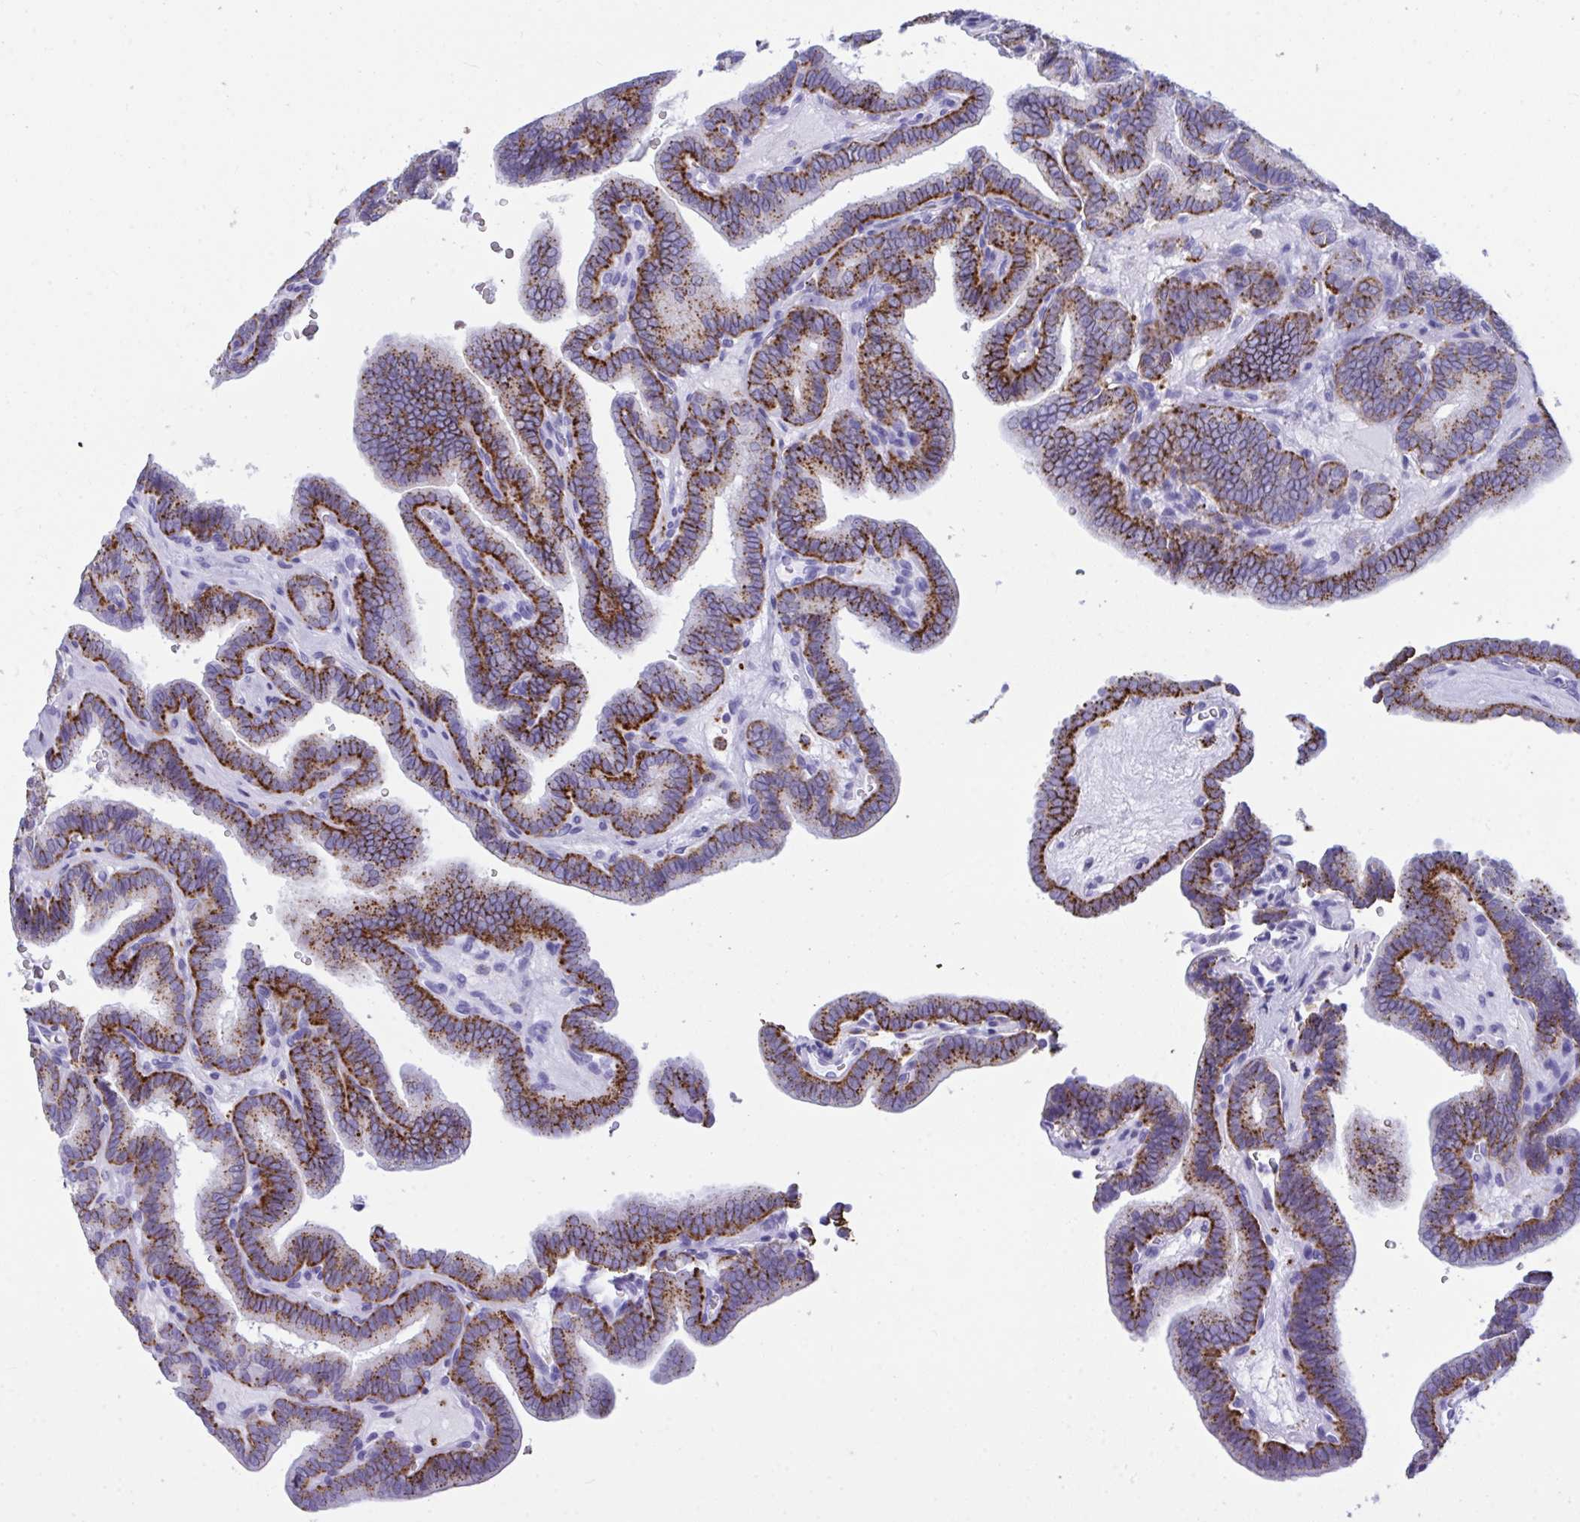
{"staining": {"intensity": "strong", "quantity": ">75%", "location": "cytoplasmic/membranous"}, "tissue": "thyroid cancer", "cell_type": "Tumor cells", "image_type": "cancer", "snomed": [{"axis": "morphology", "description": "Papillary adenocarcinoma, NOS"}, {"axis": "topography", "description": "Thyroid gland"}], "caption": "Tumor cells demonstrate high levels of strong cytoplasmic/membranous staining in about >75% of cells in thyroid cancer.", "gene": "CPVL", "patient": {"sex": "female", "age": 21}}